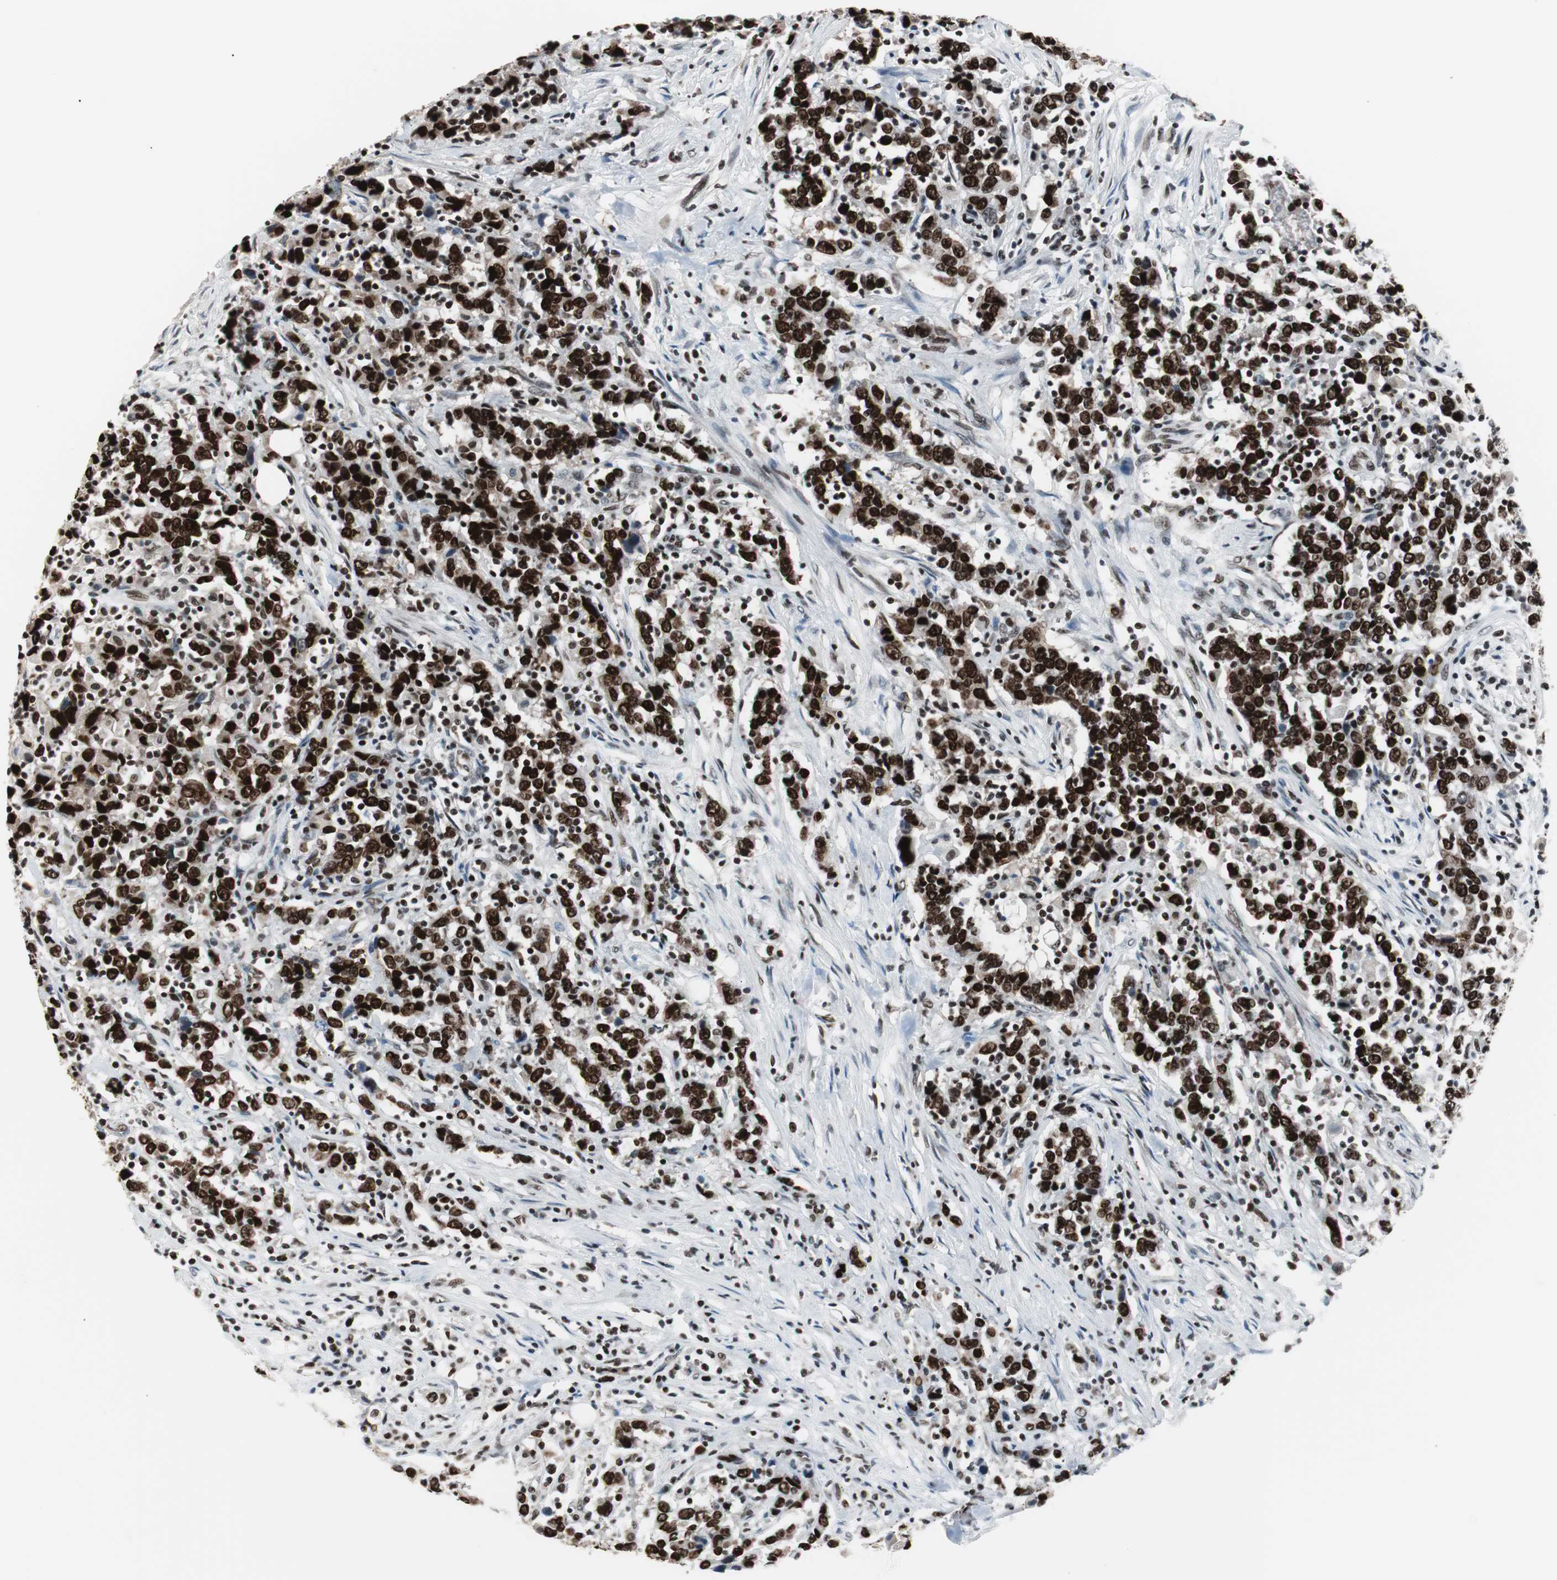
{"staining": {"intensity": "strong", "quantity": ">75%", "location": "nuclear"}, "tissue": "urothelial cancer", "cell_type": "Tumor cells", "image_type": "cancer", "snomed": [{"axis": "morphology", "description": "Urothelial carcinoma, High grade"}, {"axis": "topography", "description": "Urinary bladder"}], "caption": "Protein expression analysis of high-grade urothelial carcinoma shows strong nuclear staining in approximately >75% of tumor cells.", "gene": "XRCC1", "patient": {"sex": "male", "age": 61}}